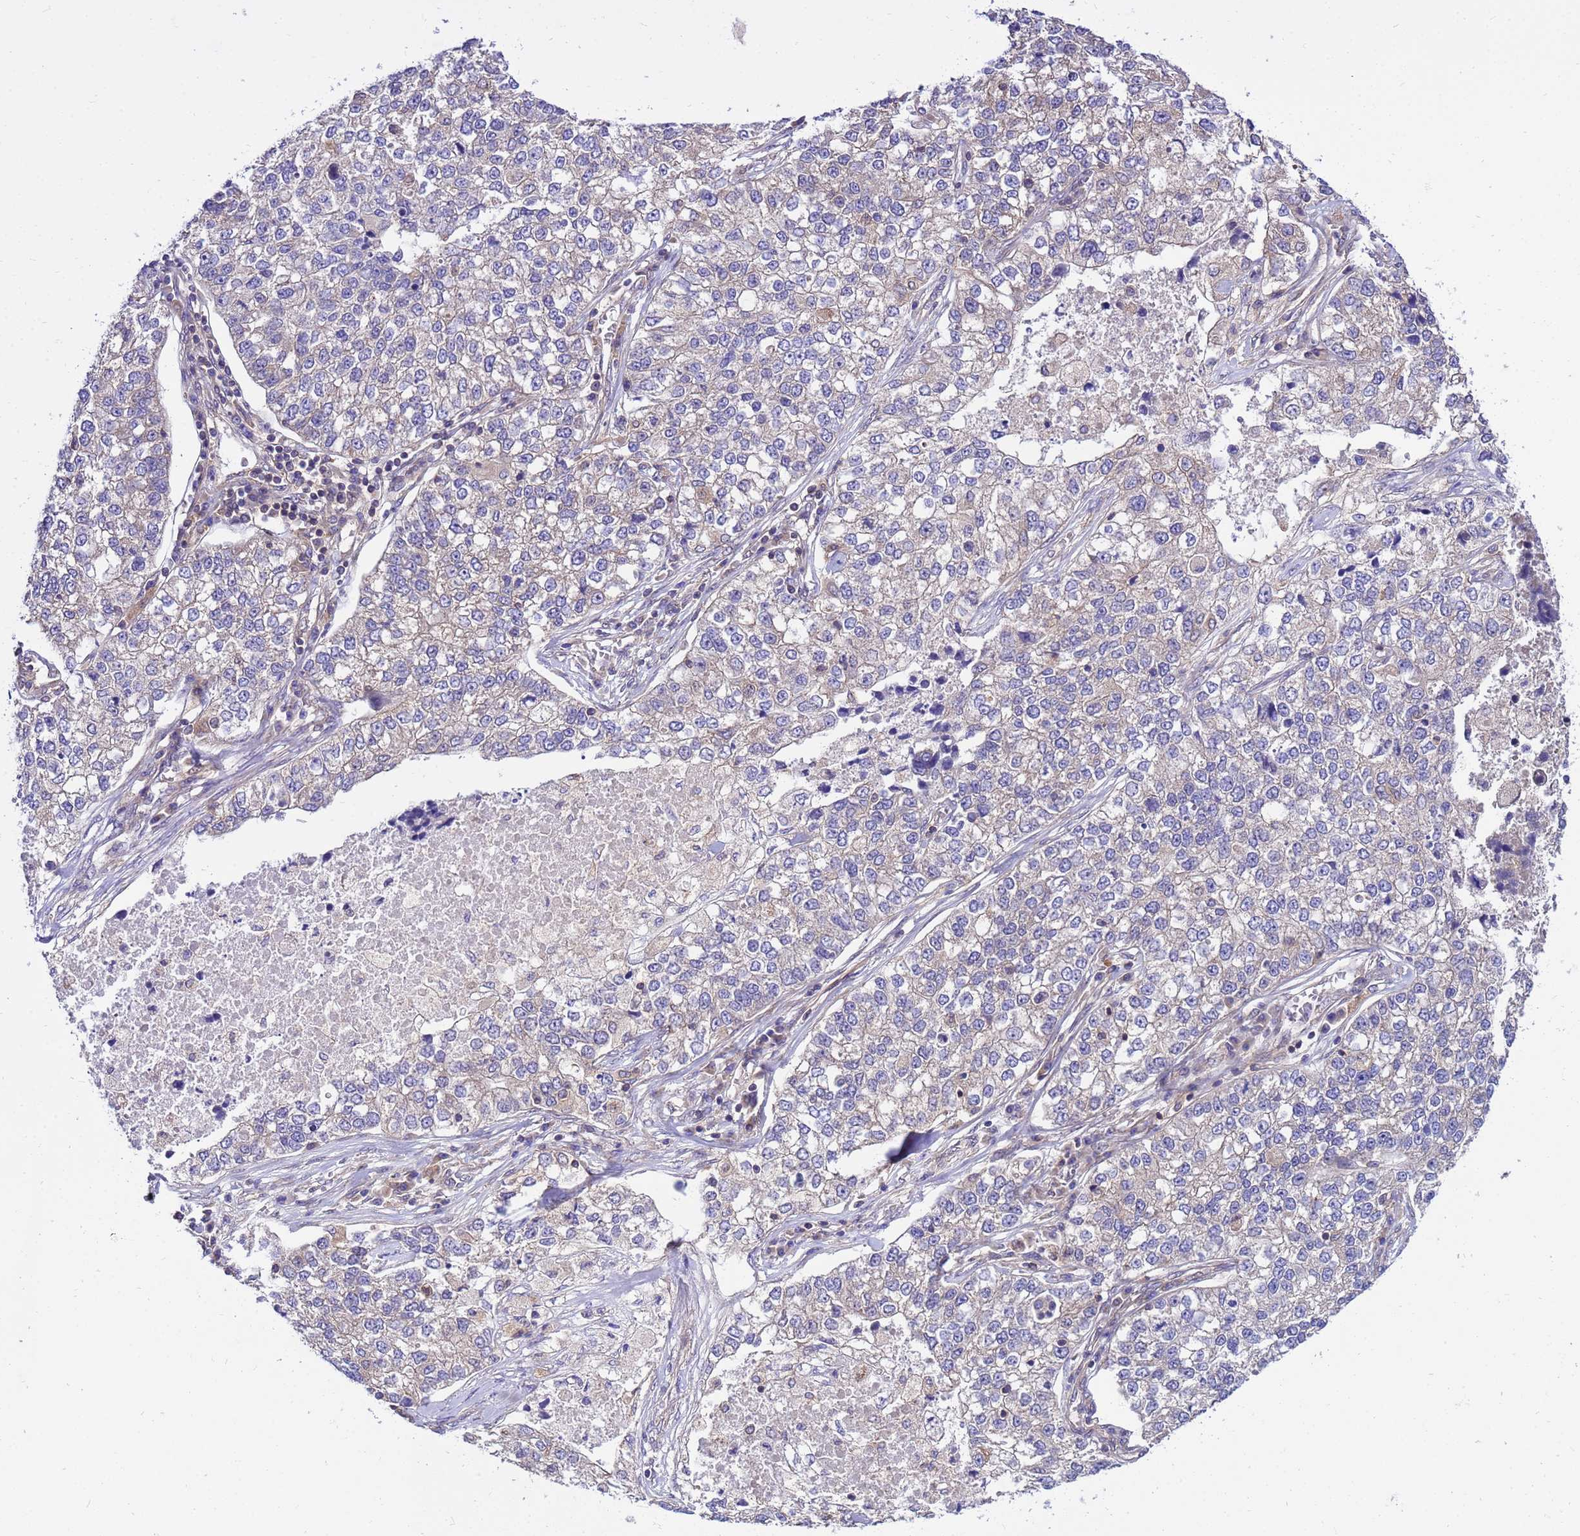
{"staining": {"intensity": "negative", "quantity": "none", "location": "none"}, "tissue": "lung cancer", "cell_type": "Tumor cells", "image_type": "cancer", "snomed": [{"axis": "morphology", "description": "Adenocarcinoma, NOS"}, {"axis": "topography", "description": "Lung"}], "caption": "Tumor cells show no significant protein staining in lung cancer (adenocarcinoma).", "gene": "GET3", "patient": {"sex": "male", "age": 49}}